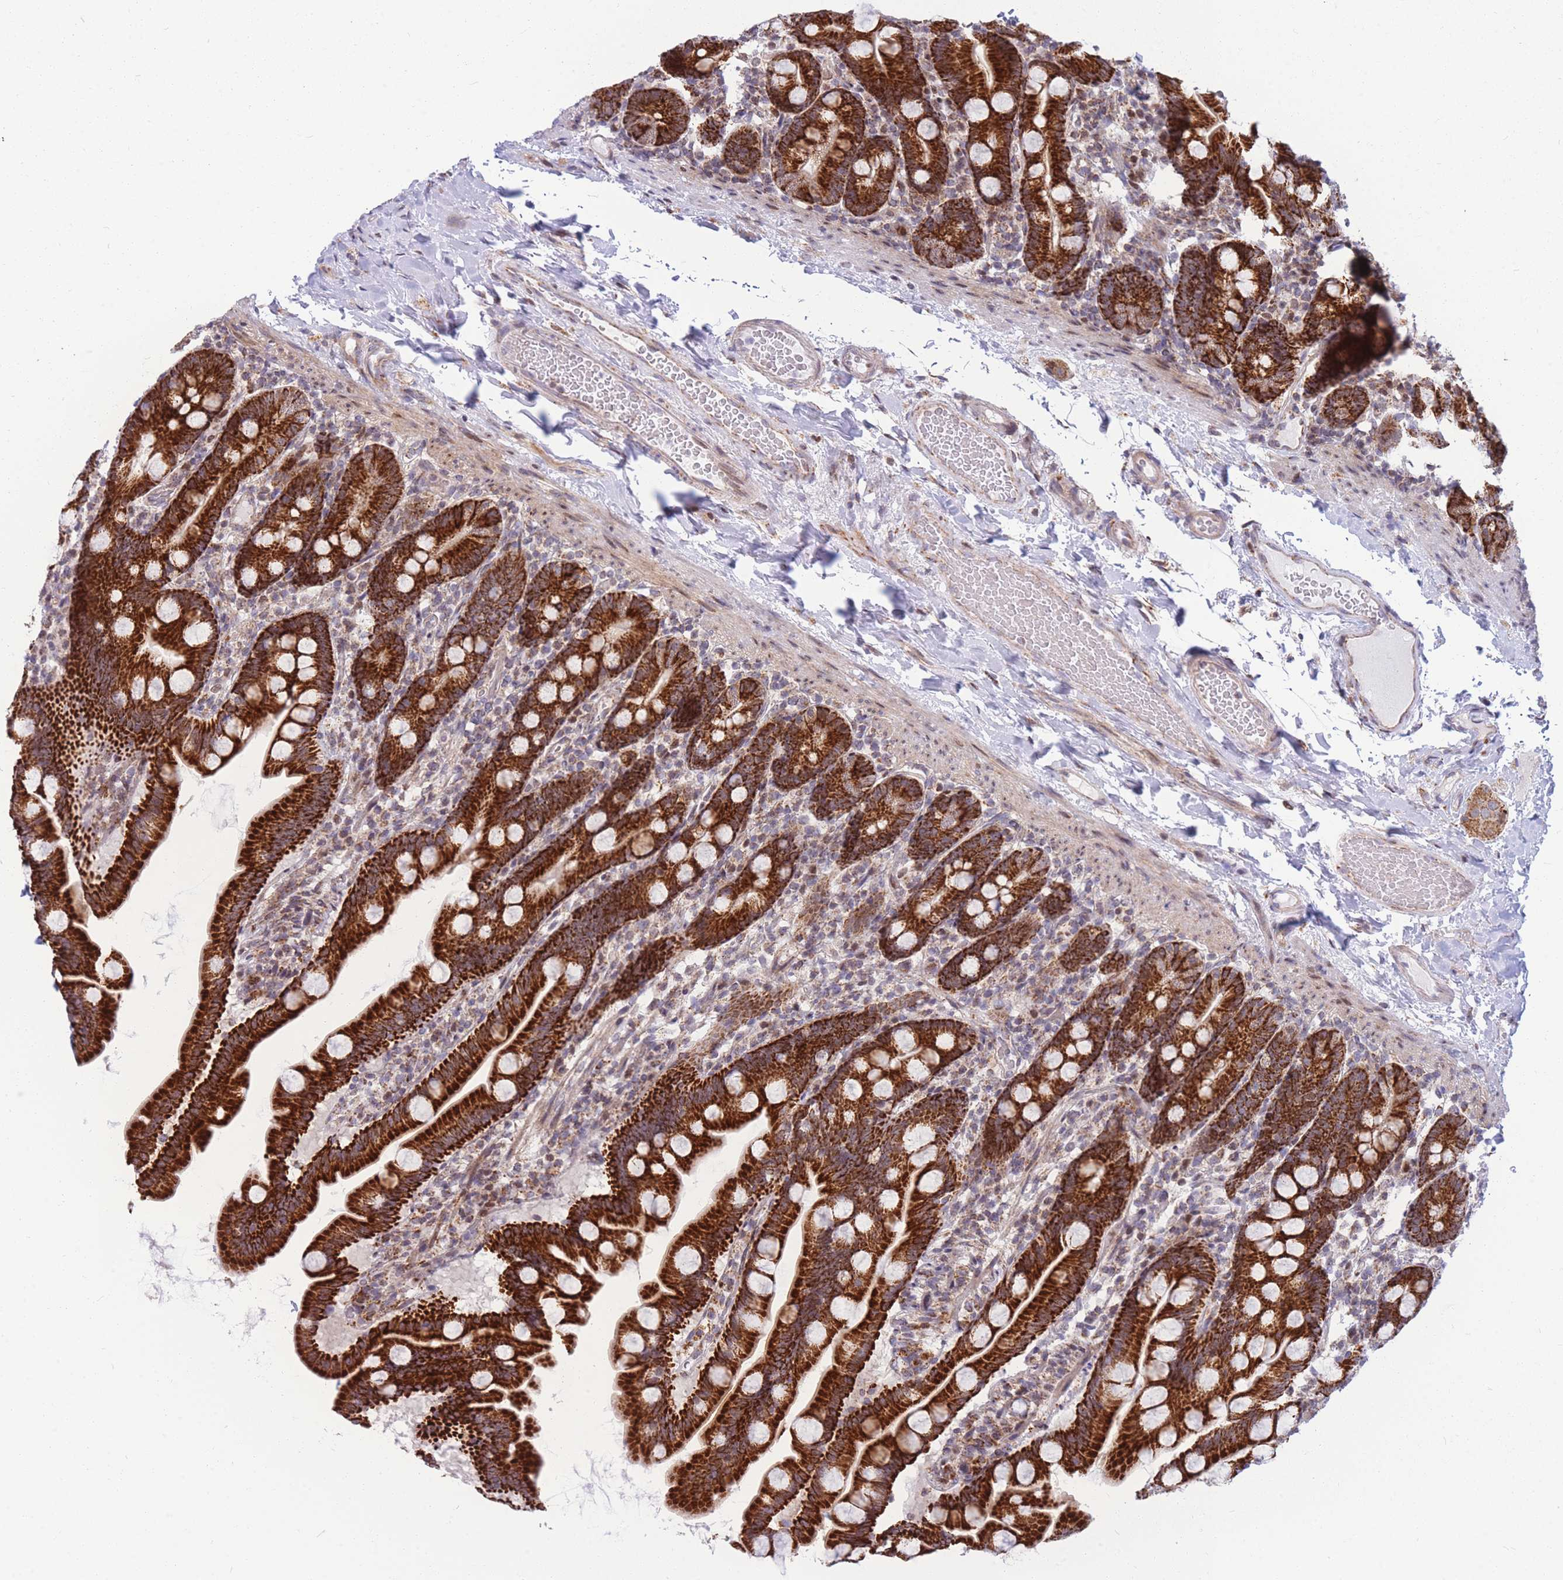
{"staining": {"intensity": "strong", "quantity": ">75%", "location": "cytoplasmic/membranous"}, "tissue": "small intestine", "cell_type": "Glandular cells", "image_type": "normal", "snomed": [{"axis": "morphology", "description": "Normal tissue, NOS"}, {"axis": "topography", "description": "Small intestine"}], "caption": "An immunohistochemistry (IHC) micrograph of unremarkable tissue is shown. Protein staining in brown labels strong cytoplasmic/membranous positivity in small intestine within glandular cells. (DAB = brown stain, brightfield microscopy at high magnification).", "gene": "HSPE1", "patient": {"sex": "female", "age": 68}}